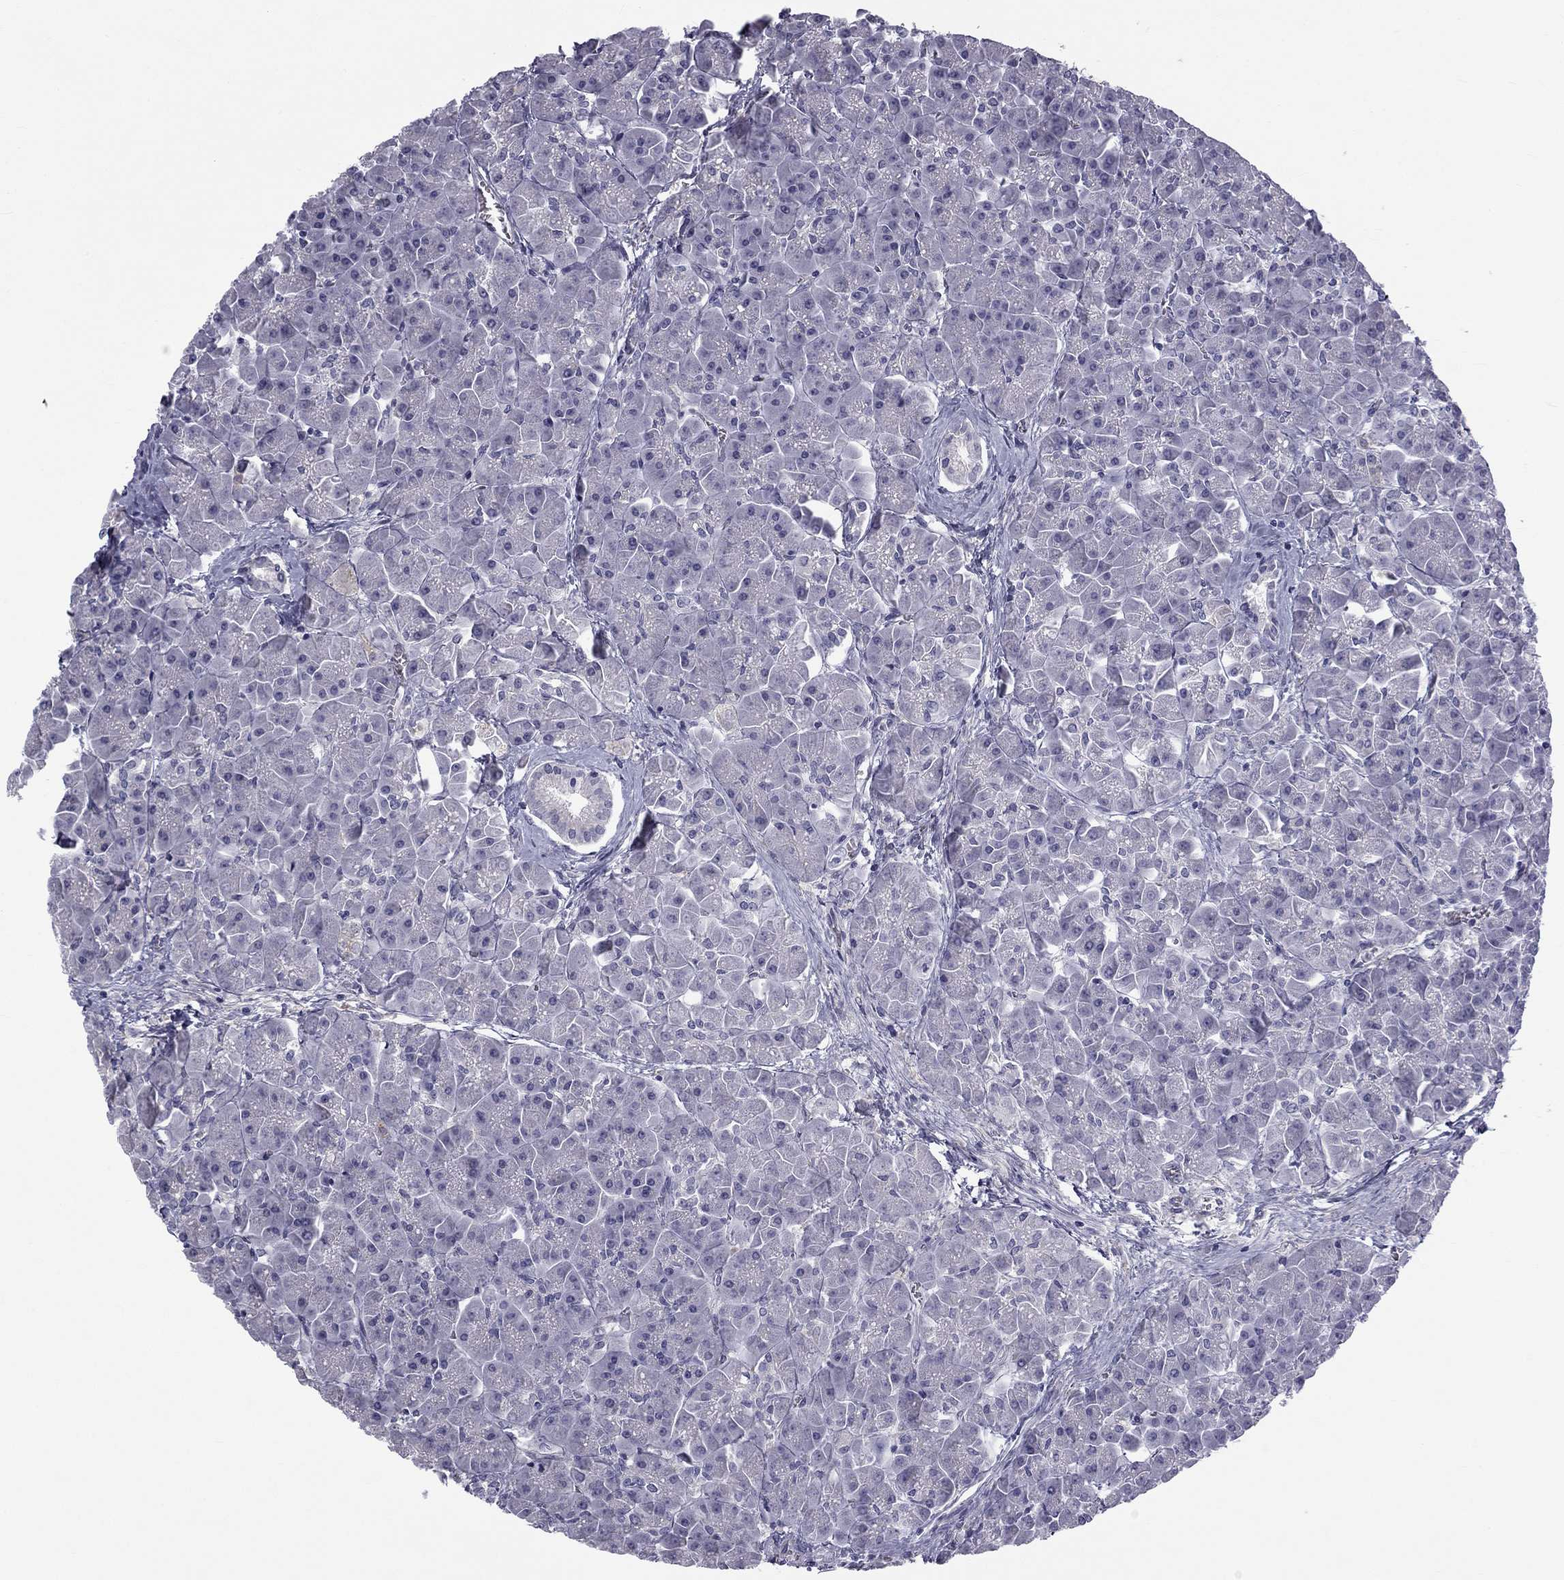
{"staining": {"intensity": "negative", "quantity": "none", "location": "none"}, "tissue": "pancreas", "cell_type": "Exocrine glandular cells", "image_type": "normal", "snomed": [{"axis": "morphology", "description": "Normal tissue, NOS"}, {"axis": "topography", "description": "Pancreas"}], "caption": "High magnification brightfield microscopy of normal pancreas stained with DAB (3,3'-diaminobenzidine) (brown) and counterstained with hematoxylin (blue): exocrine glandular cells show no significant positivity. Nuclei are stained in blue.", "gene": "CCDC40", "patient": {"sex": "male", "age": 70}}